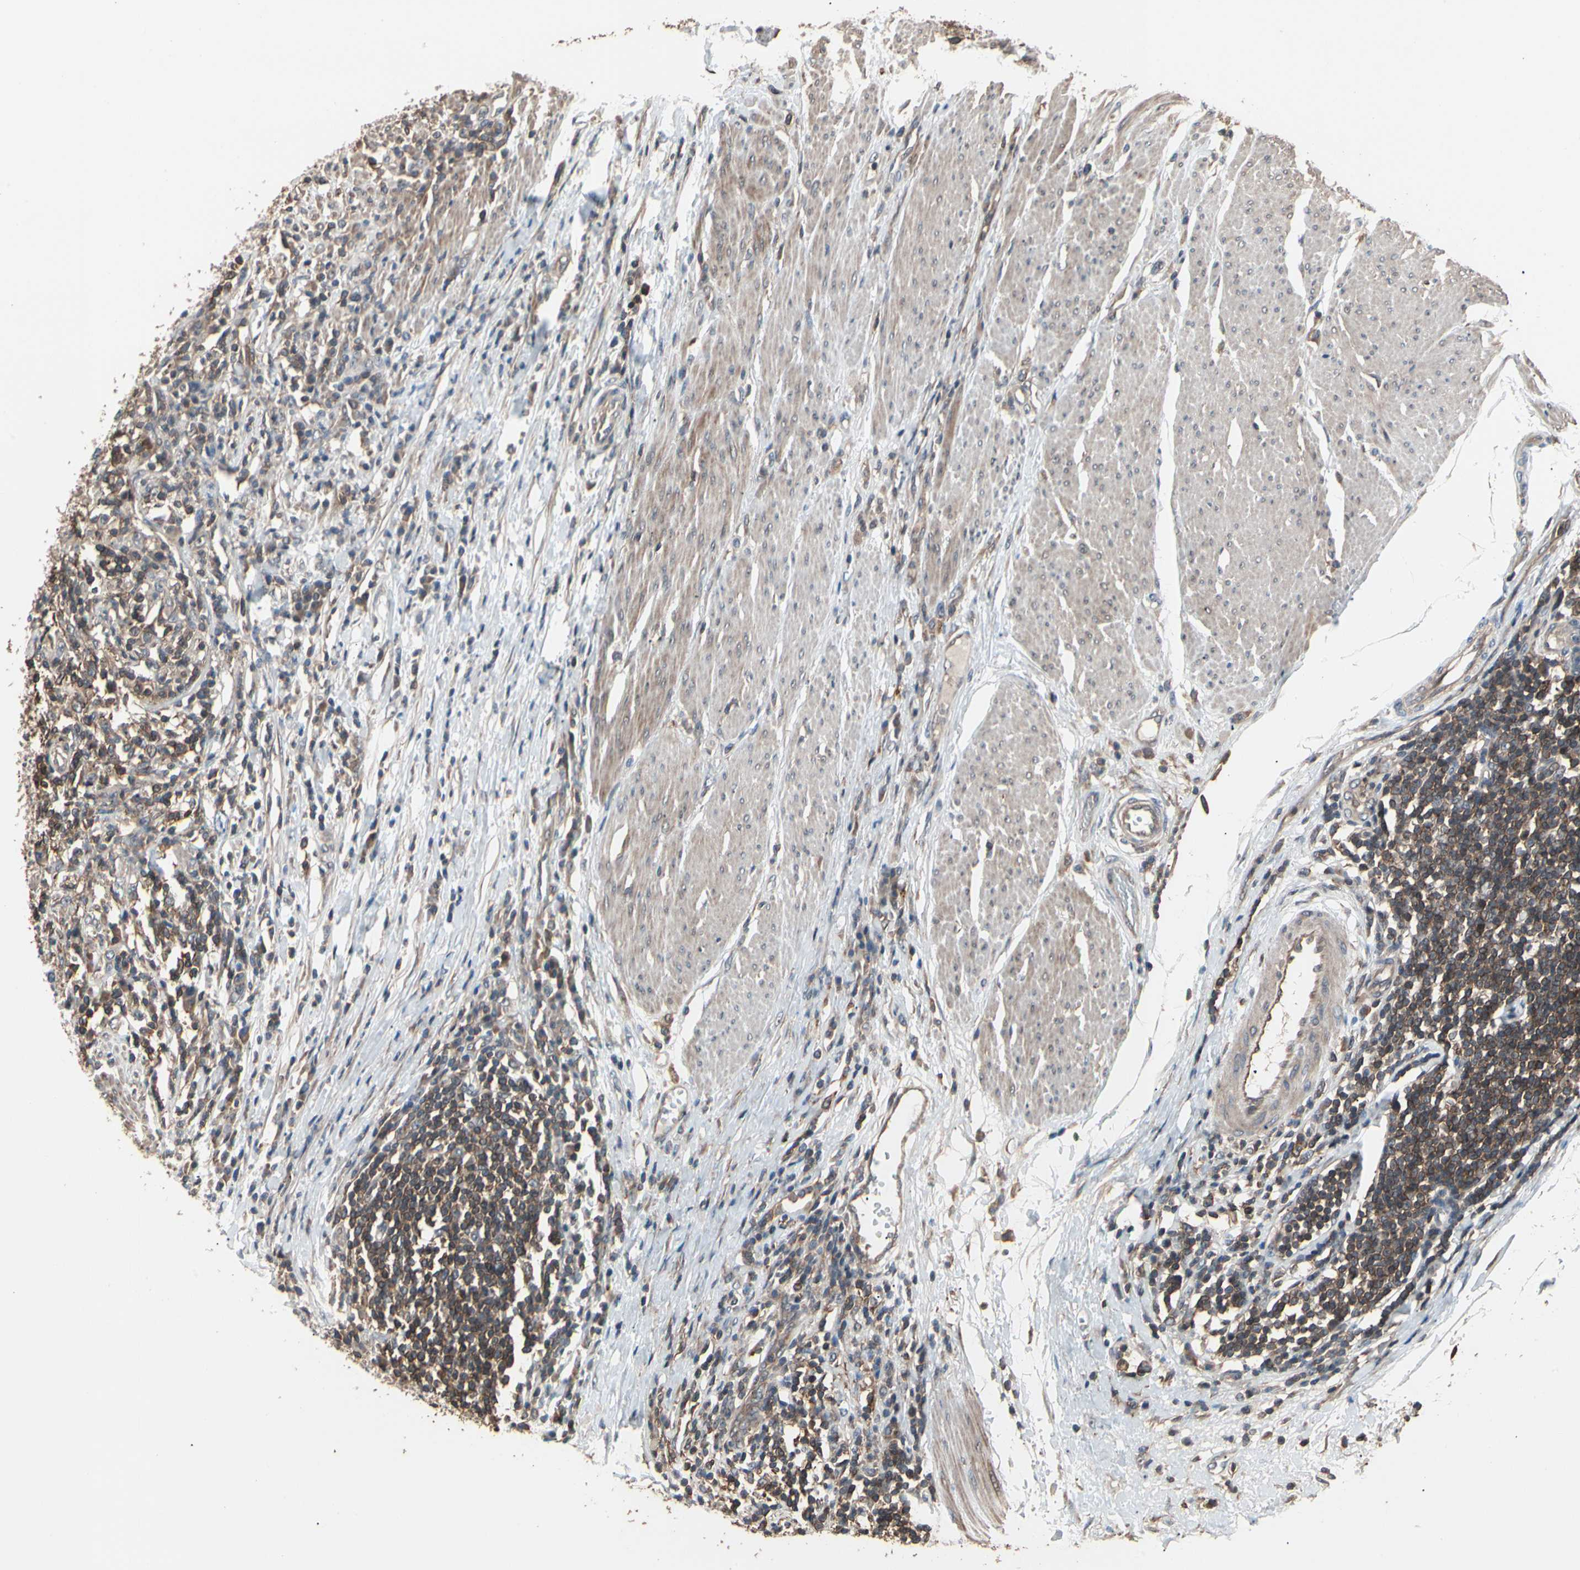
{"staining": {"intensity": "weak", "quantity": ">75%", "location": "cytoplasmic/membranous"}, "tissue": "urothelial cancer", "cell_type": "Tumor cells", "image_type": "cancer", "snomed": [{"axis": "morphology", "description": "Urothelial carcinoma, High grade"}, {"axis": "topography", "description": "Urinary bladder"}], "caption": "The immunohistochemical stain highlights weak cytoplasmic/membranous staining in tumor cells of urothelial cancer tissue.", "gene": "MAPK13", "patient": {"sex": "male", "age": 61}}